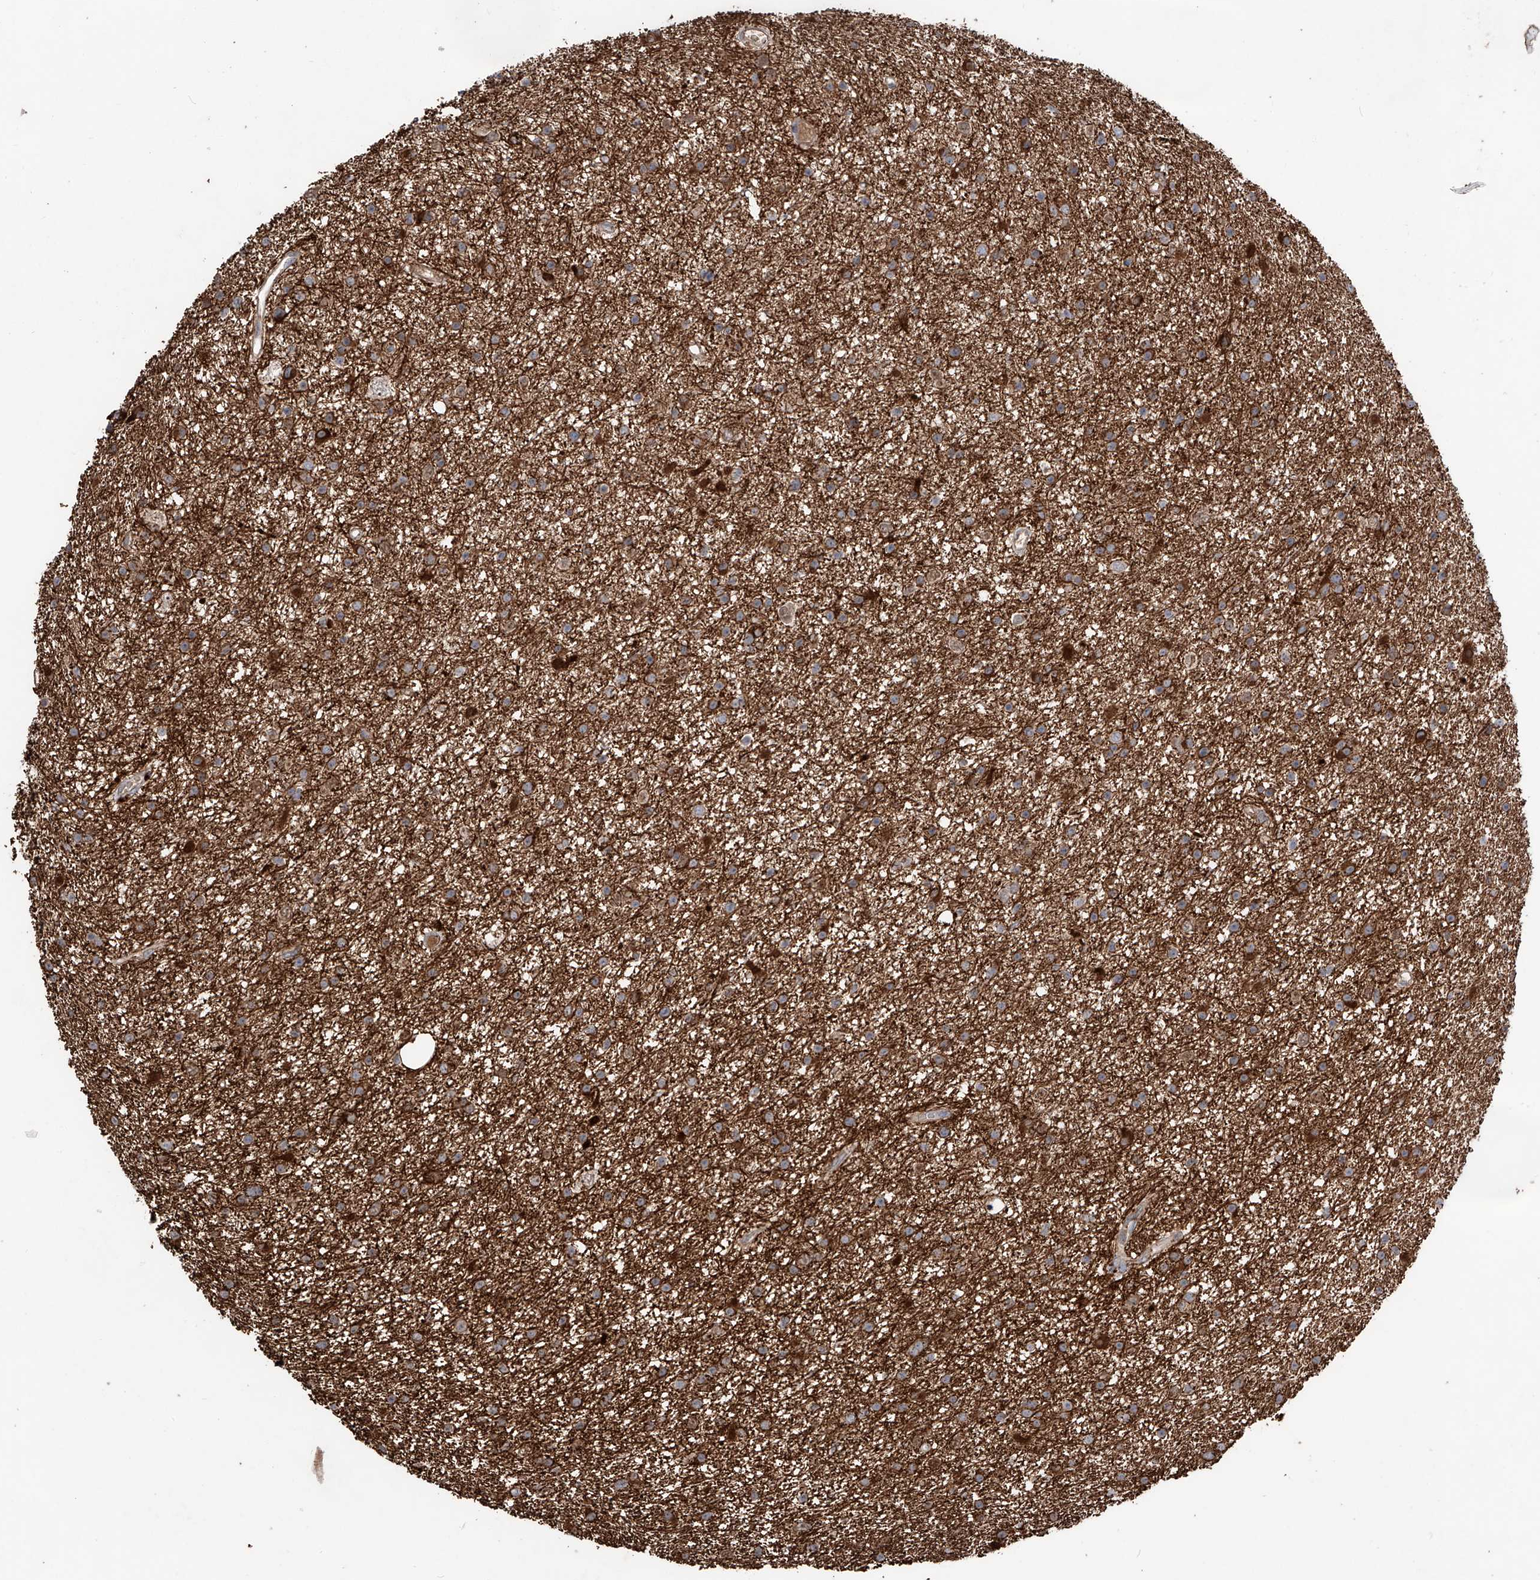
{"staining": {"intensity": "moderate", "quantity": ">75%", "location": "cytoplasmic/membranous"}, "tissue": "glioma", "cell_type": "Tumor cells", "image_type": "cancer", "snomed": [{"axis": "morphology", "description": "Glioma, malignant, Low grade"}, {"axis": "topography", "description": "Cerebral cortex"}], "caption": "There is medium levels of moderate cytoplasmic/membranous positivity in tumor cells of malignant low-grade glioma, as demonstrated by immunohistochemical staining (brown color).", "gene": "EDN1", "patient": {"sex": "female", "age": 39}}